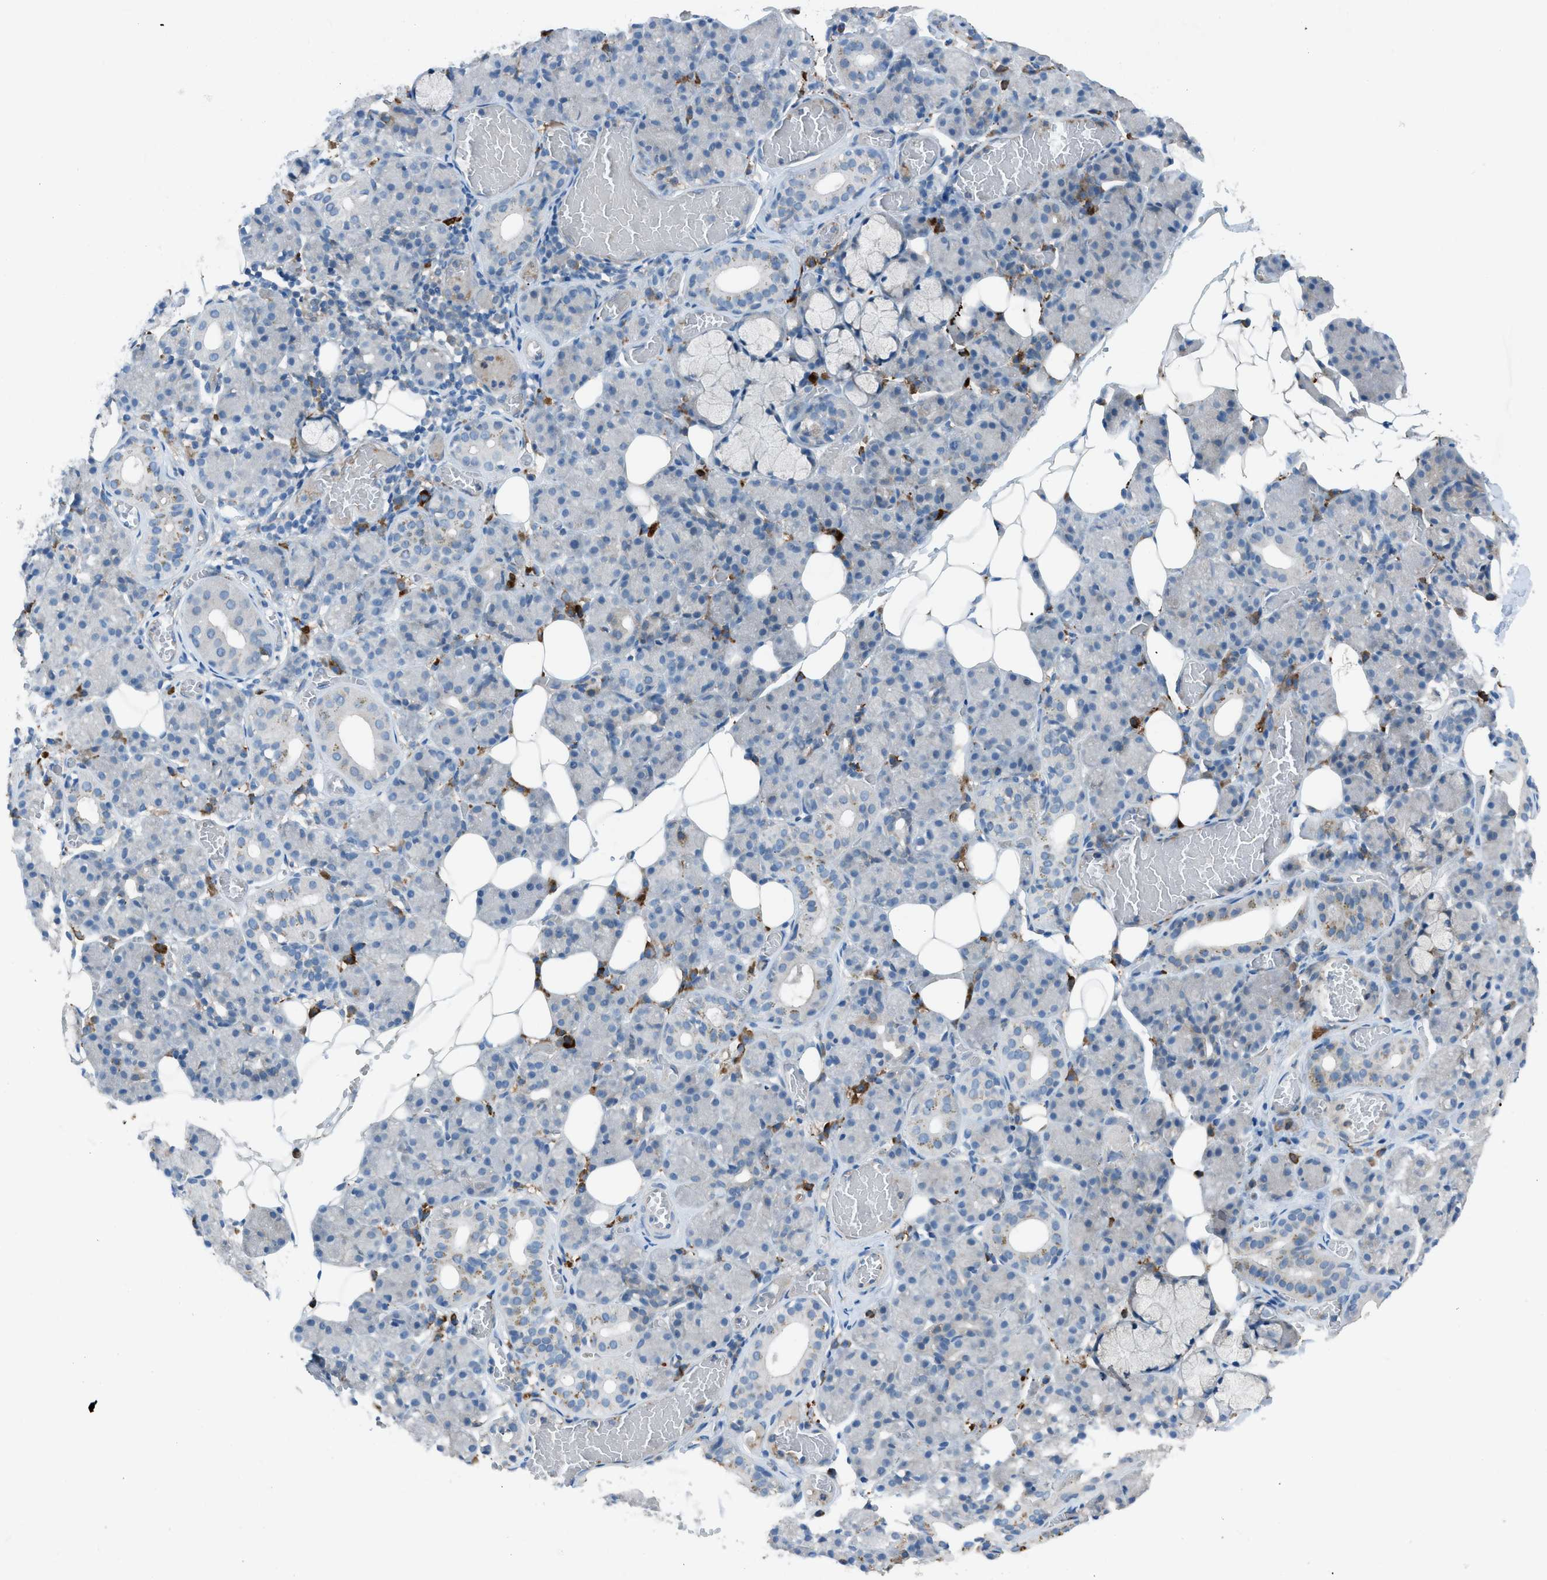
{"staining": {"intensity": "negative", "quantity": "none", "location": "none"}, "tissue": "salivary gland", "cell_type": "Glandular cells", "image_type": "normal", "snomed": [{"axis": "morphology", "description": "Normal tissue, NOS"}, {"axis": "topography", "description": "Salivary gland"}], "caption": "This is an immunohistochemistry image of benign human salivary gland. There is no staining in glandular cells.", "gene": "HEG1", "patient": {"sex": "male", "age": 63}}